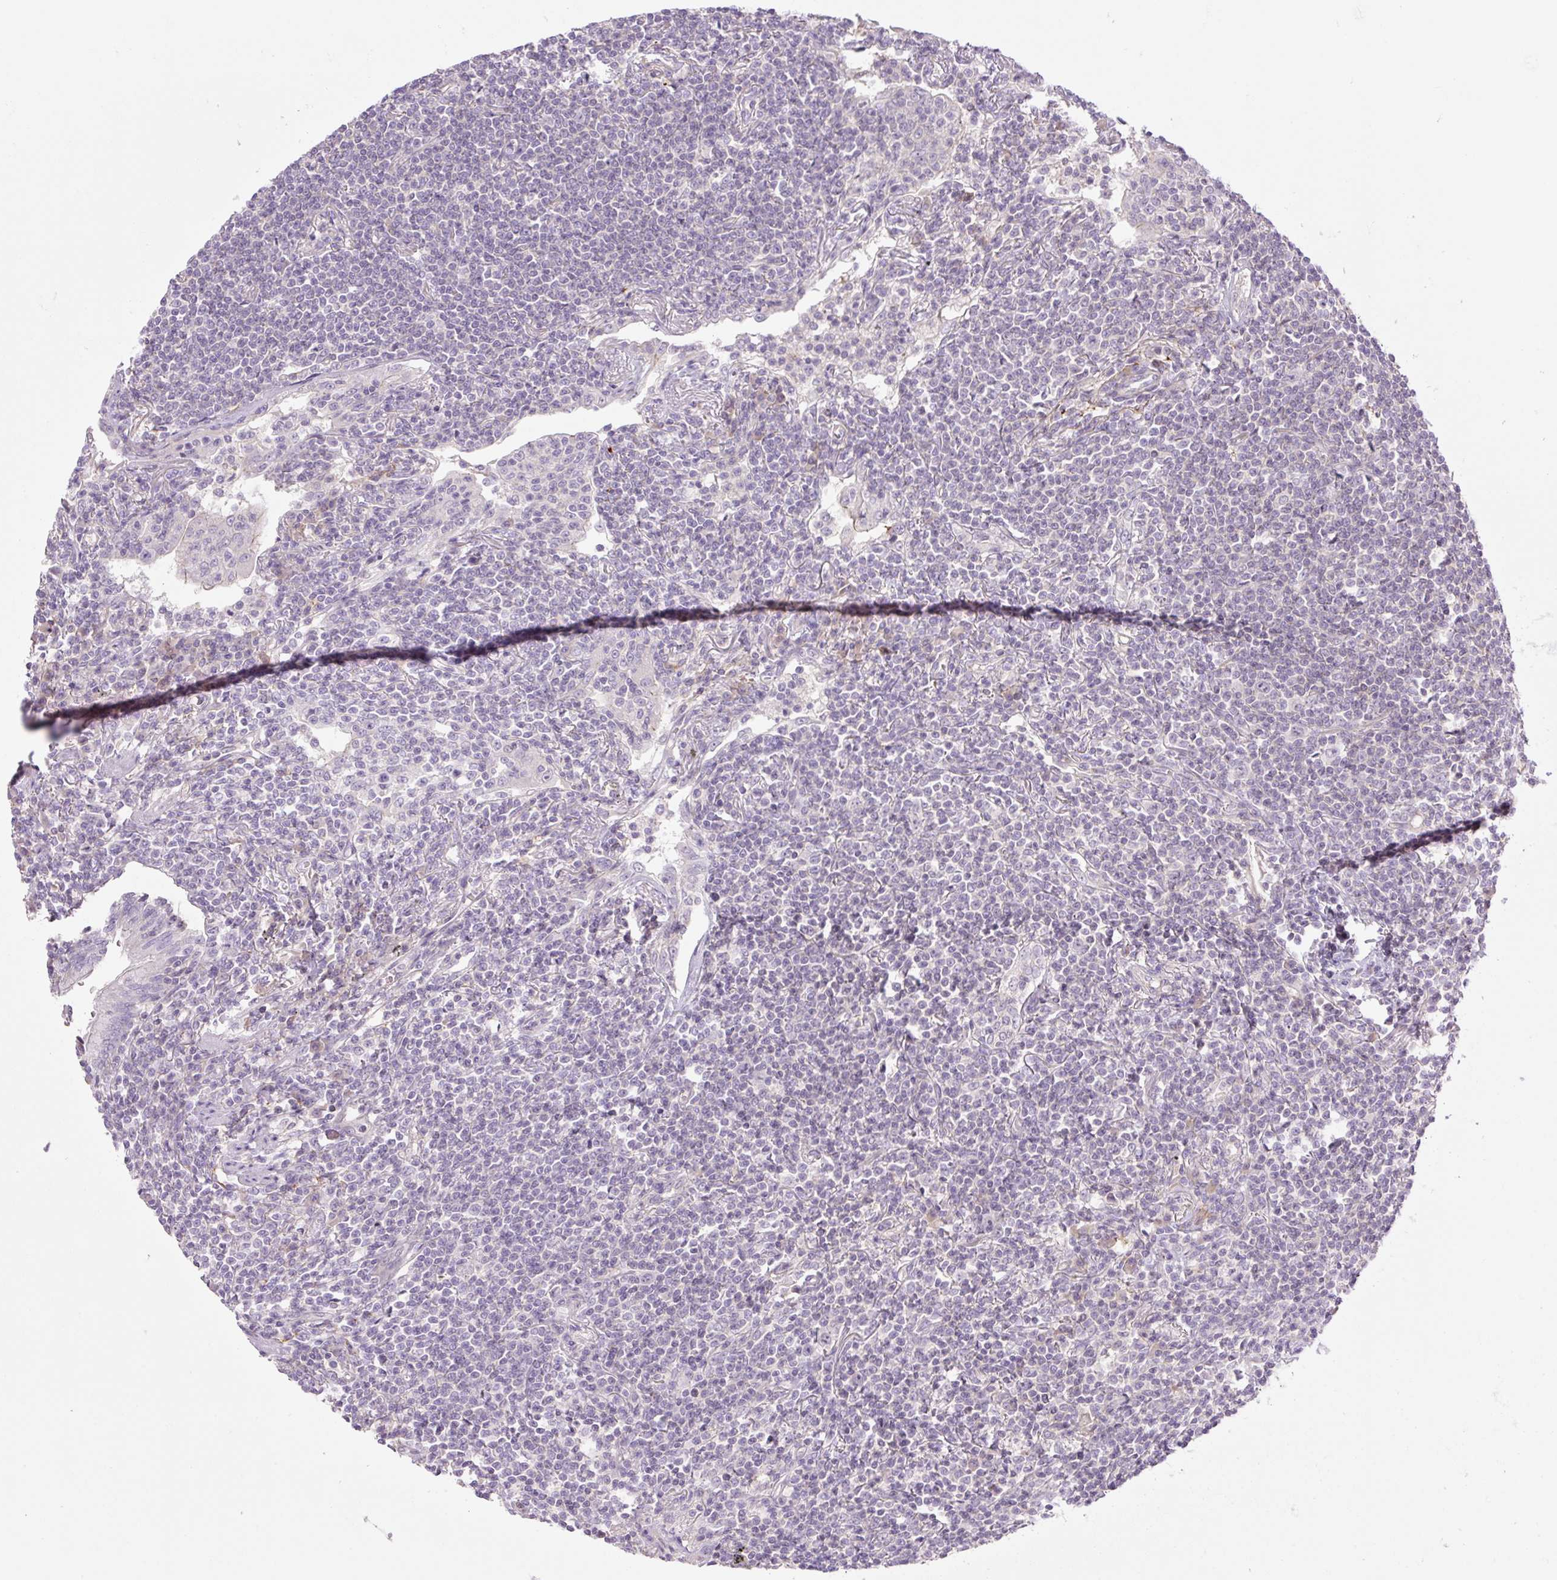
{"staining": {"intensity": "negative", "quantity": "none", "location": "none"}, "tissue": "lymphoma", "cell_type": "Tumor cells", "image_type": "cancer", "snomed": [{"axis": "morphology", "description": "Malignant lymphoma, non-Hodgkin's type, Low grade"}, {"axis": "topography", "description": "Lung"}], "caption": "This is a histopathology image of IHC staining of lymphoma, which shows no positivity in tumor cells.", "gene": "GRID2", "patient": {"sex": "female", "age": 71}}